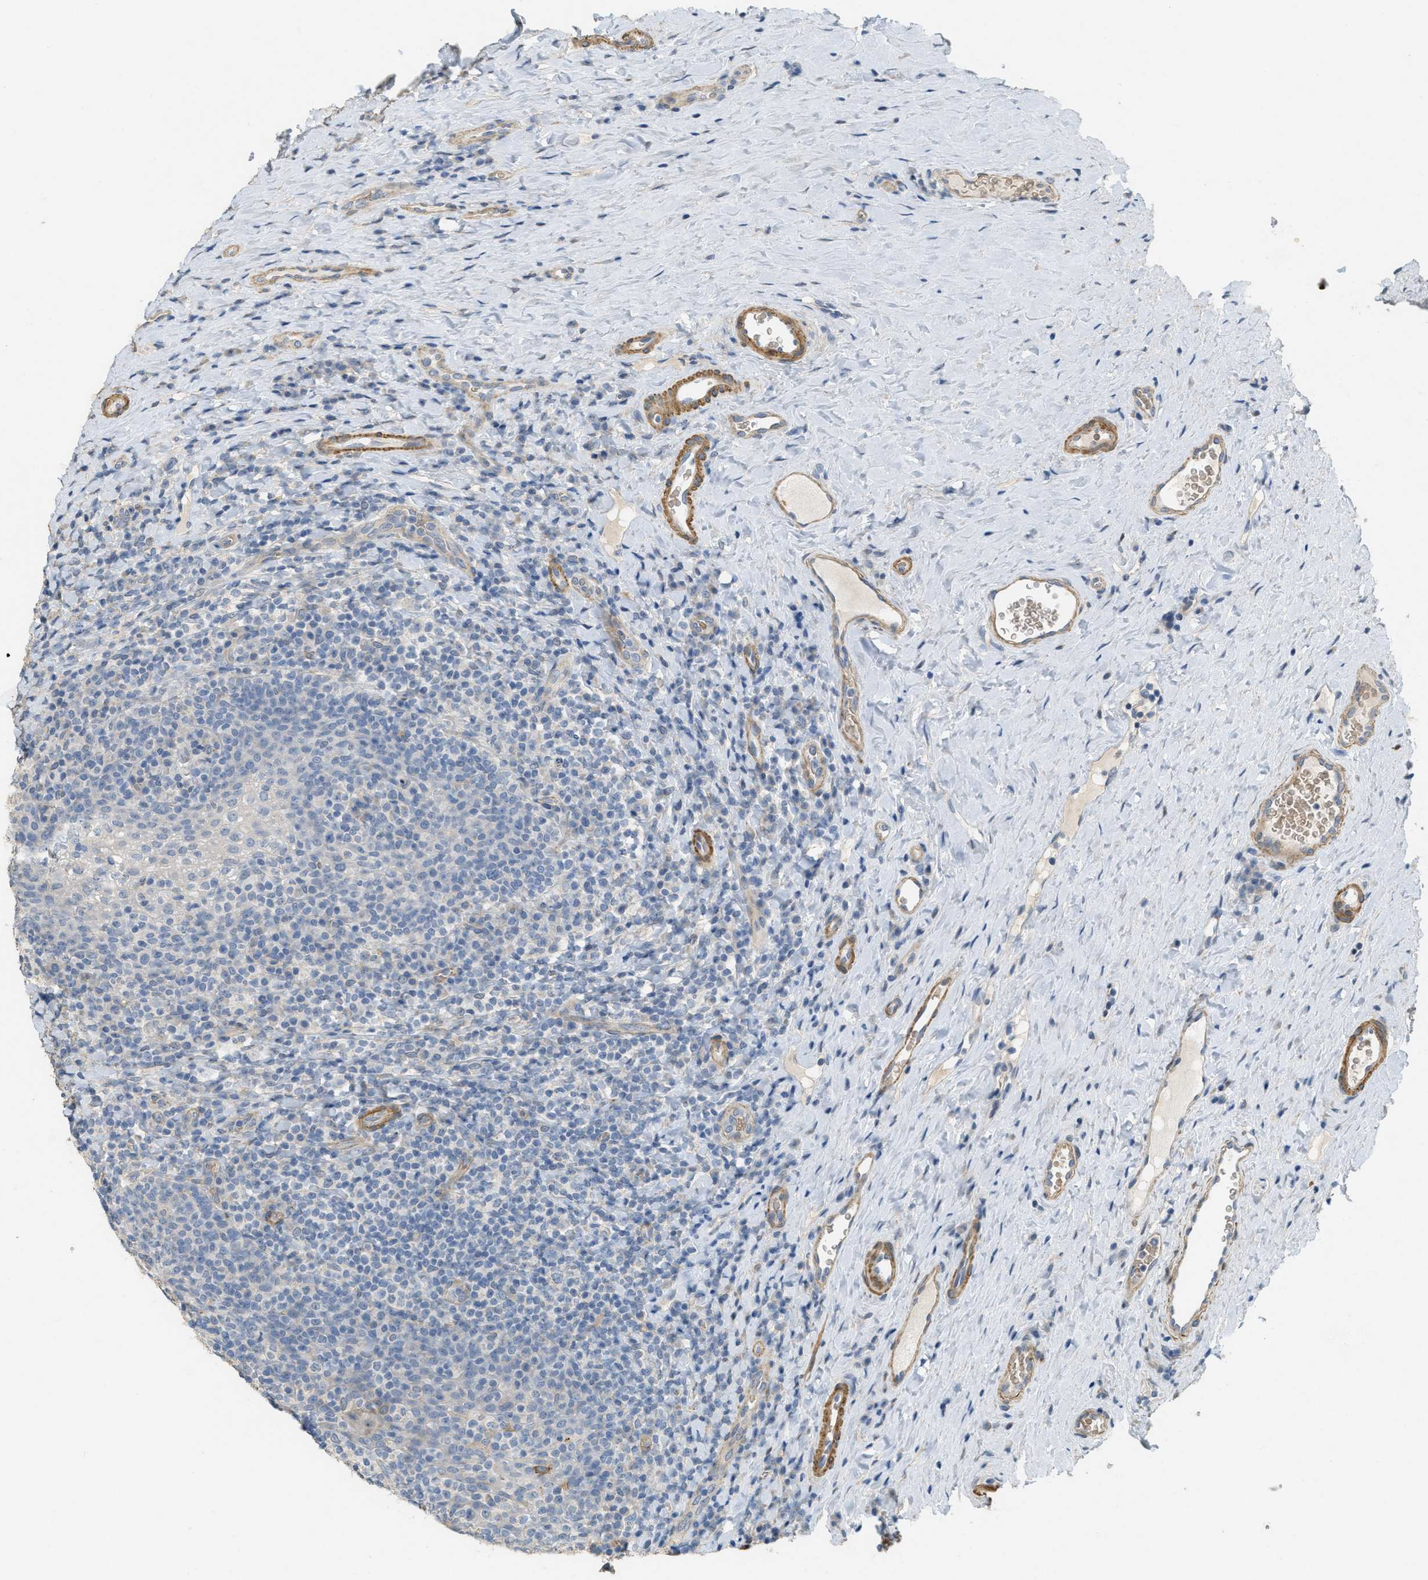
{"staining": {"intensity": "negative", "quantity": "none", "location": "none"}, "tissue": "tonsil", "cell_type": "Germinal center cells", "image_type": "normal", "snomed": [{"axis": "morphology", "description": "Normal tissue, NOS"}, {"axis": "topography", "description": "Tonsil"}], "caption": "This histopathology image is of benign tonsil stained with IHC to label a protein in brown with the nuclei are counter-stained blue. There is no positivity in germinal center cells.", "gene": "MRS2", "patient": {"sex": "male", "age": 17}}